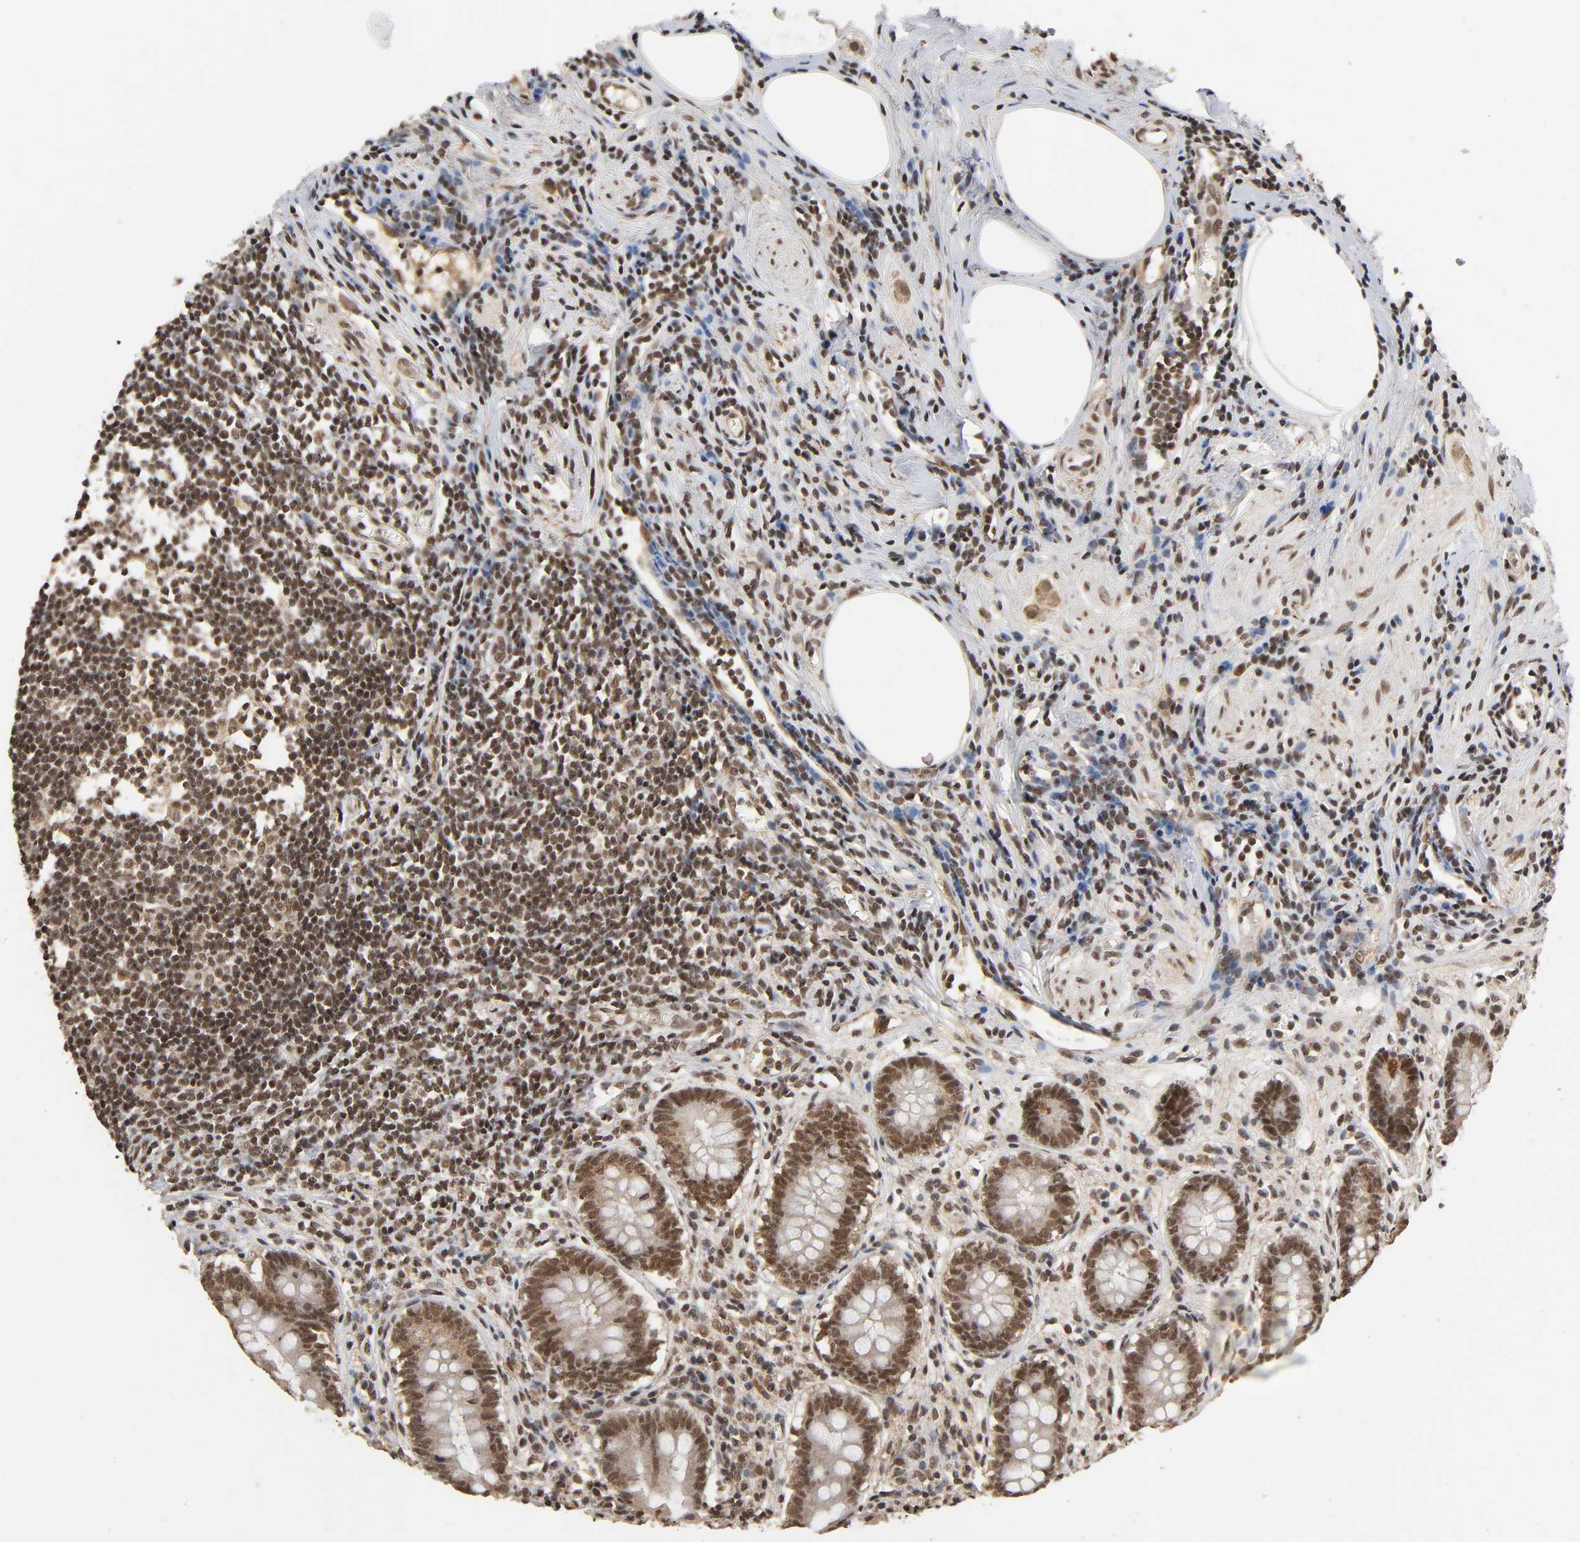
{"staining": {"intensity": "moderate", "quantity": ">75%", "location": "cytoplasmic/membranous,nuclear"}, "tissue": "appendix", "cell_type": "Glandular cells", "image_type": "normal", "snomed": [{"axis": "morphology", "description": "Normal tissue, NOS"}, {"axis": "topography", "description": "Appendix"}], "caption": "A histopathology image of appendix stained for a protein displays moderate cytoplasmic/membranous,nuclear brown staining in glandular cells.", "gene": "ZNF384", "patient": {"sex": "female", "age": 50}}